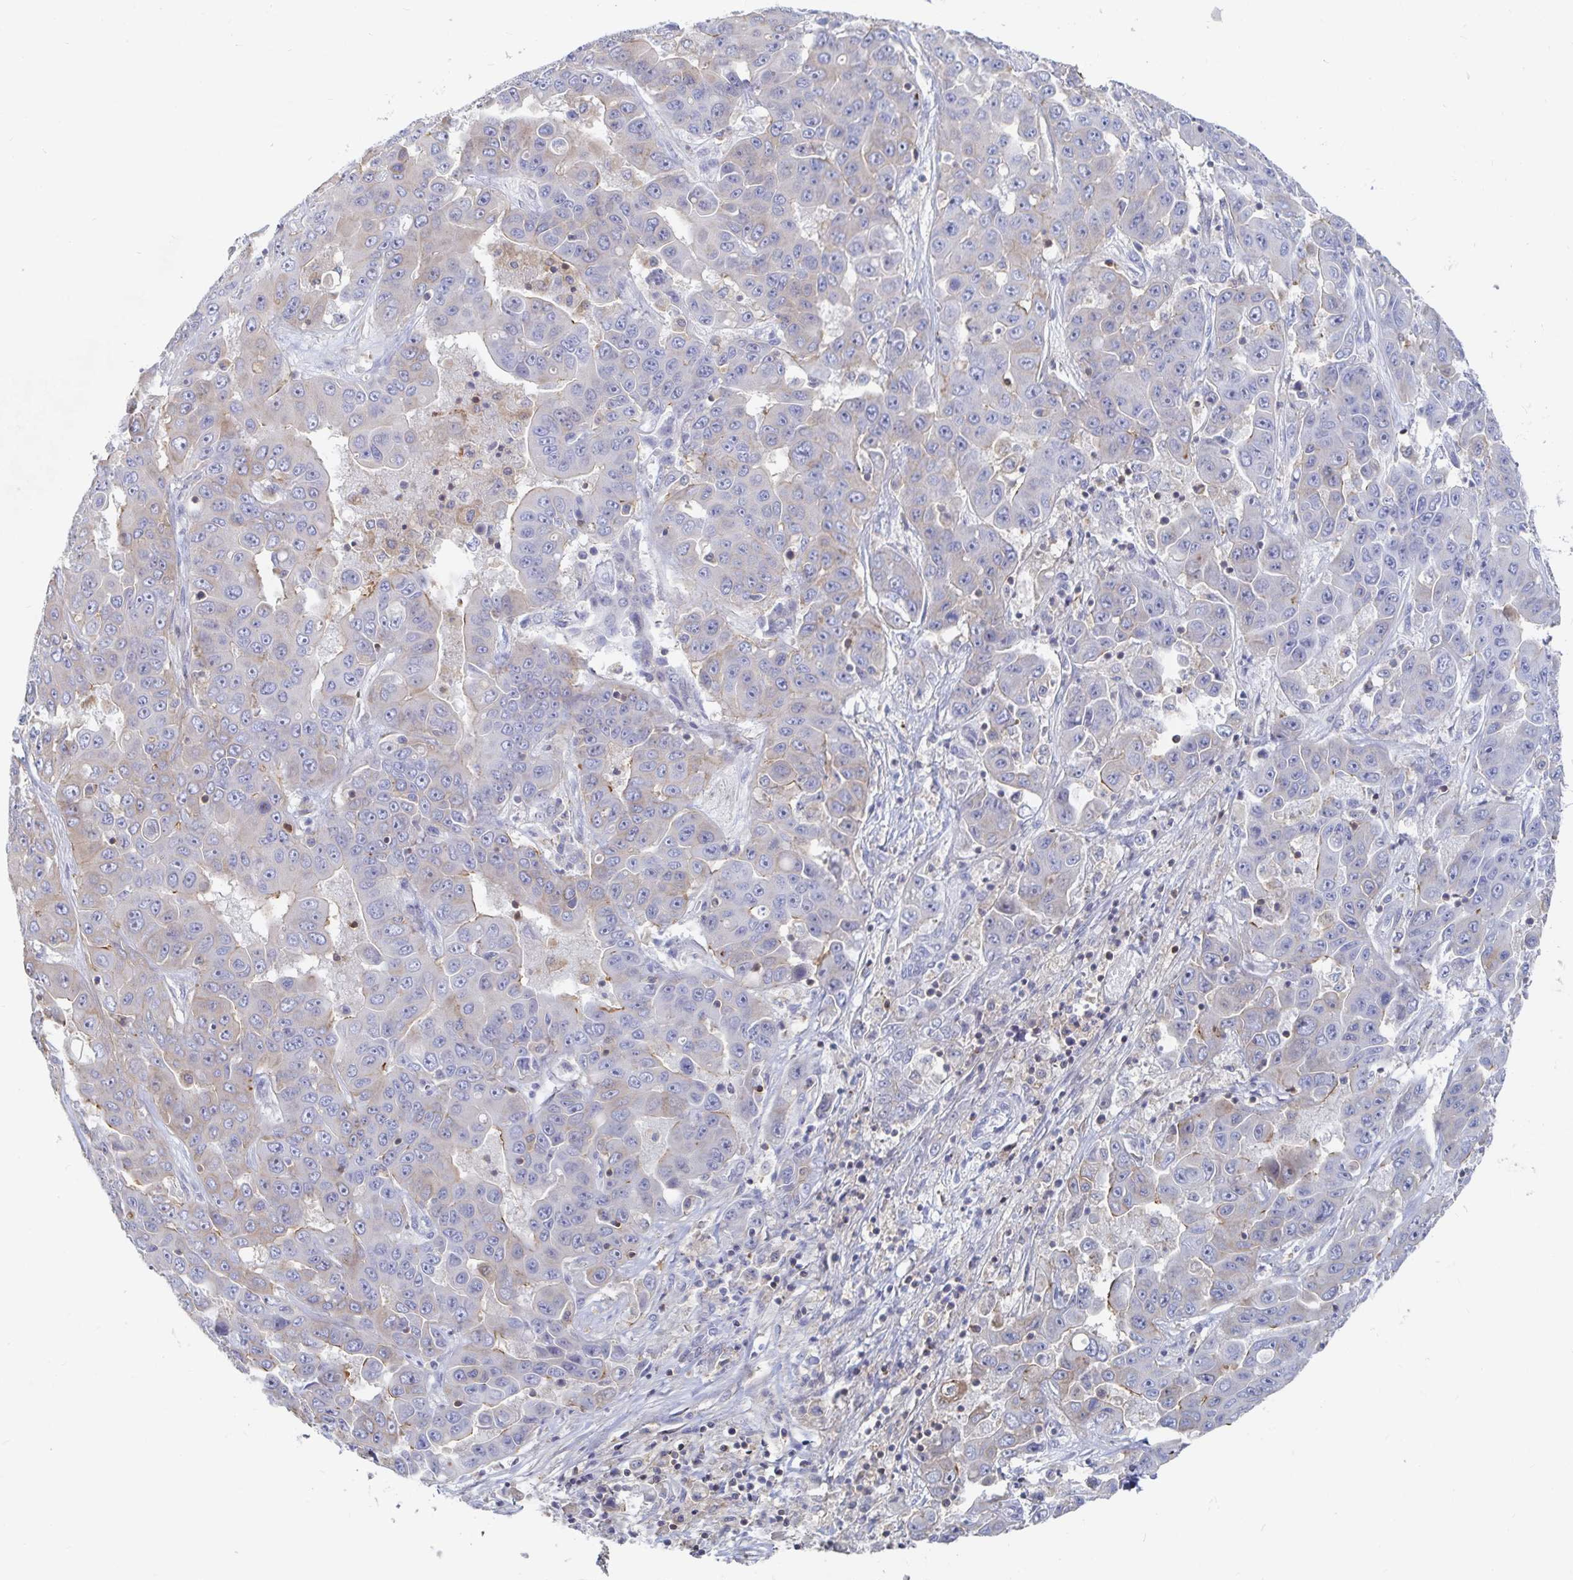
{"staining": {"intensity": "weak", "quantity": "<25%", "location": "cytoplasmic/membranous"}, "tissue": "liver cancer", "cell_type": "Tumor cells", "image_type": "cancer", "snomed": [{"axis": "morphology", "description": "Cholangiocarcinoma"}, {"axis": "topography", "description": "Liver"}], "caption": "Human cholangiocarcinoma (liver) stained for a protein using immunohistochemistry reveals no expression in tumor cells.", "gene": "PIK3CD", "patient": {"sex": "female", "age": 52}}